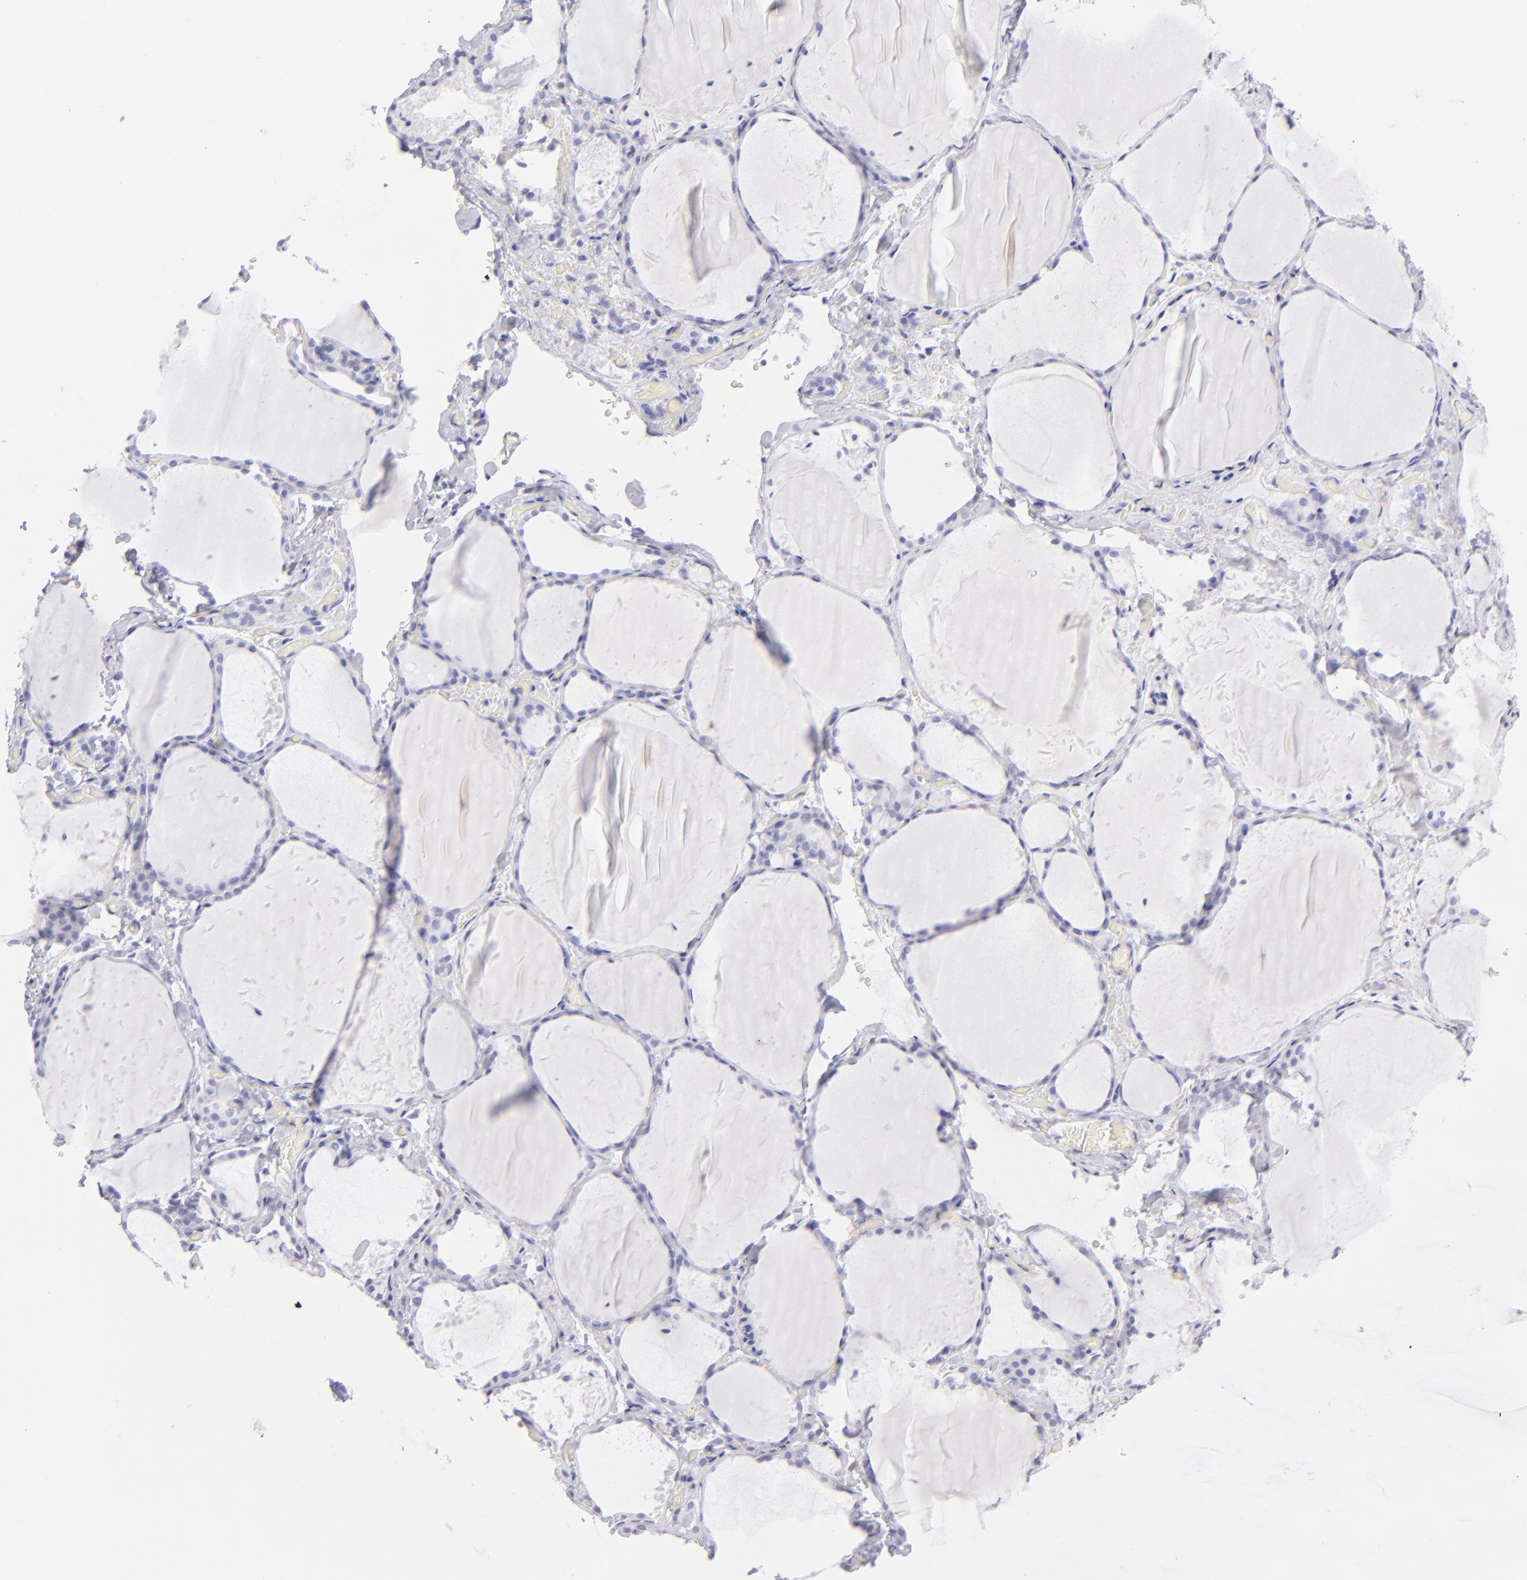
{"staining": {"intensity": "negative", "quantity": "none", "location": "none"}, "tissue": "thyroid gland", "cell_type": "Glandular cells", "image_type": "normal", "snomed": [{"axis": "morphology", "description": "Normal tissue, NOS"}, {"axis": "topography", "description": "Thyroid gland"}], "caption": "The micrograph shows no significant expression in glandular cells of thyroid gland.", "gene": "CD72", "patient": {"sex": "female", "age": 22}}